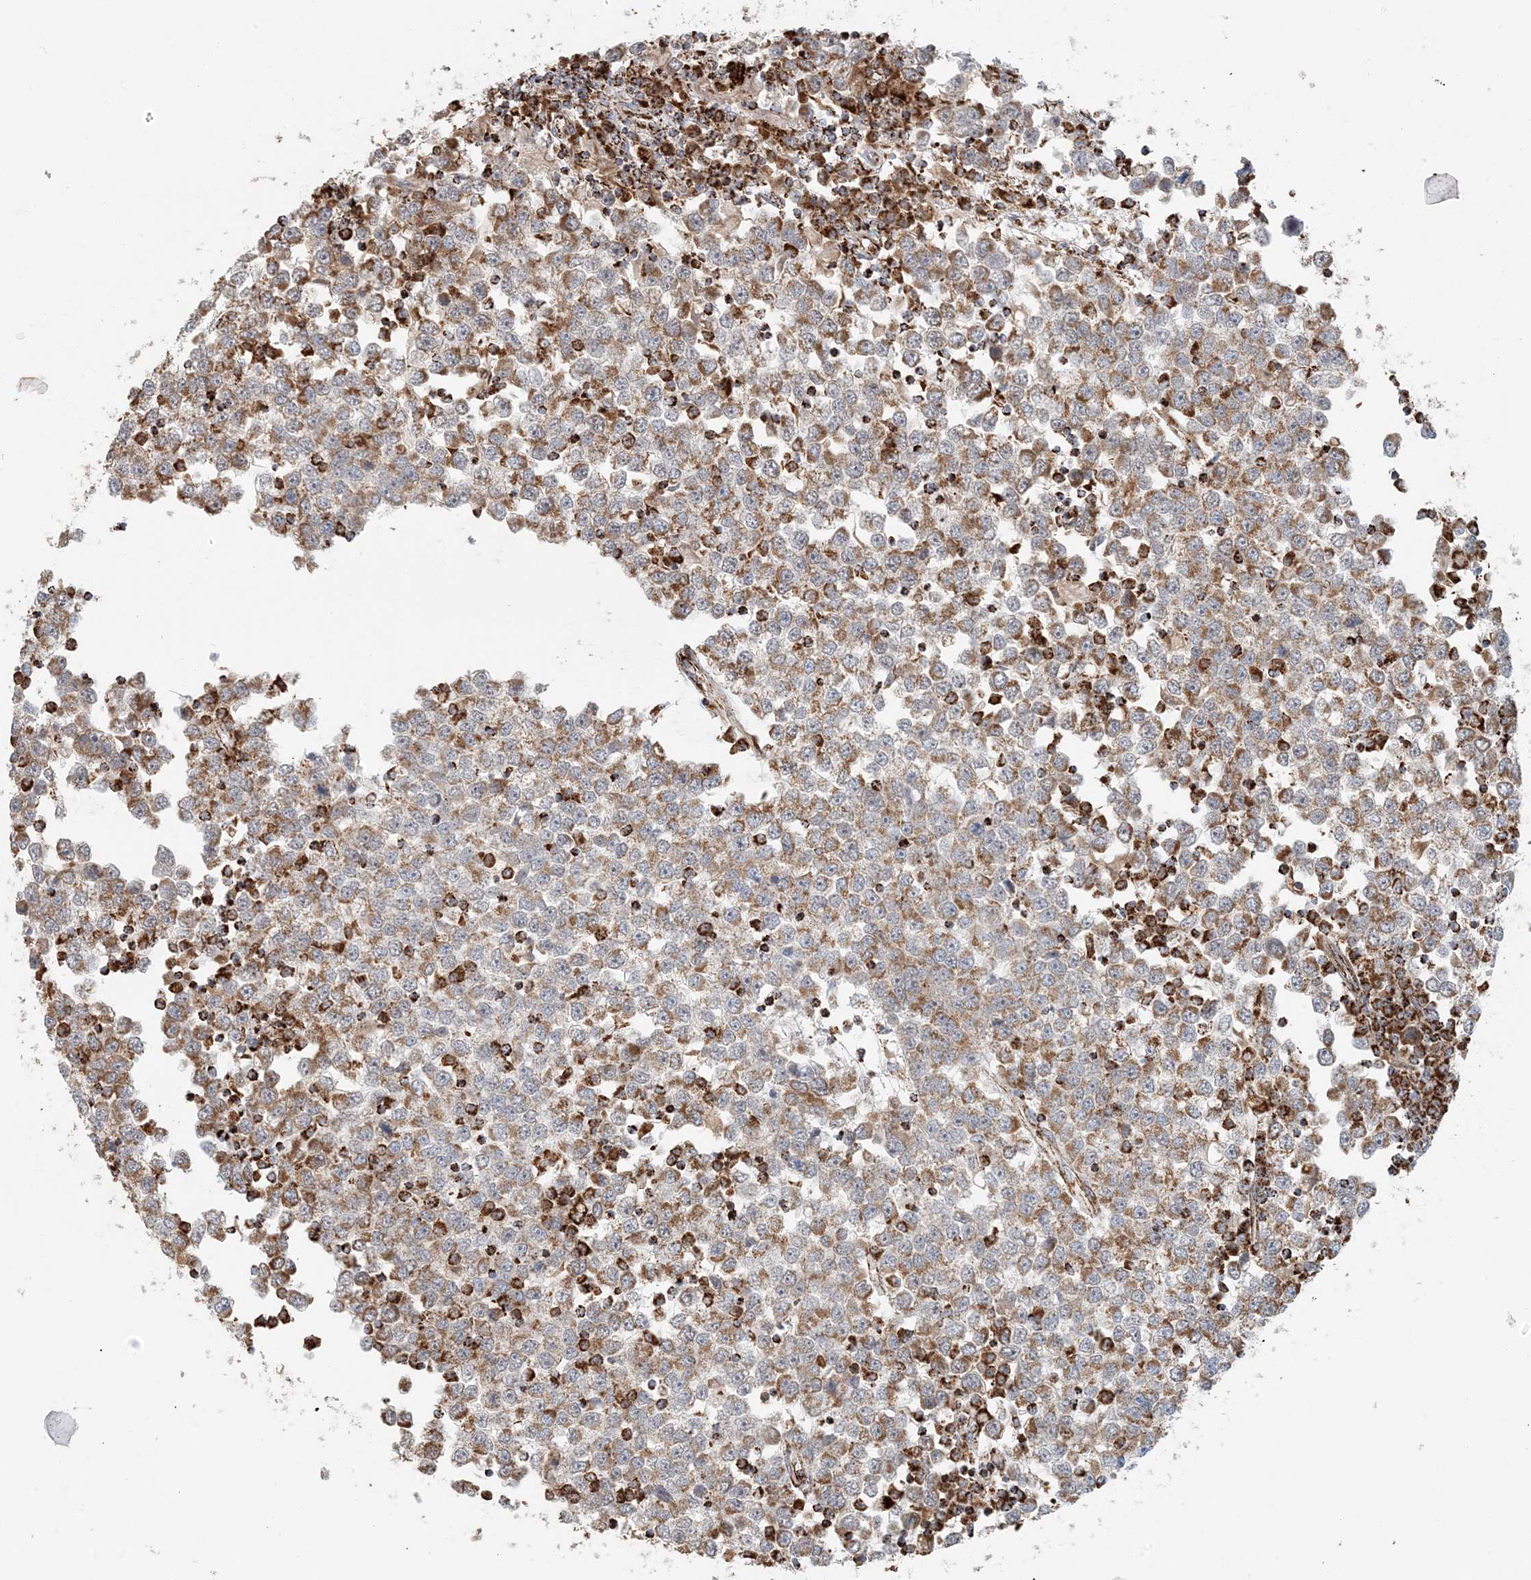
{"staining": {"intensity": "moderate", "quantity": ">75%", "location": "cytoplasmic/membranous"}, "tissue": "testis cancer", "cell_type": "Tumor cells", "image_type": "cancer", "snomed": [{"axis": "morphology", "description": "Seminoma, NOS"}, {"axis": "topography", "description": "Testis"}], "caption": "This image displays immunohistochemistry staining of seminoma (testis), with medium moderate cytoplasmic/membranous expression in approximately >75% of tumor cells.", "gene": "MAN1A1", "patient": {"sex": "male", "age": 65}}